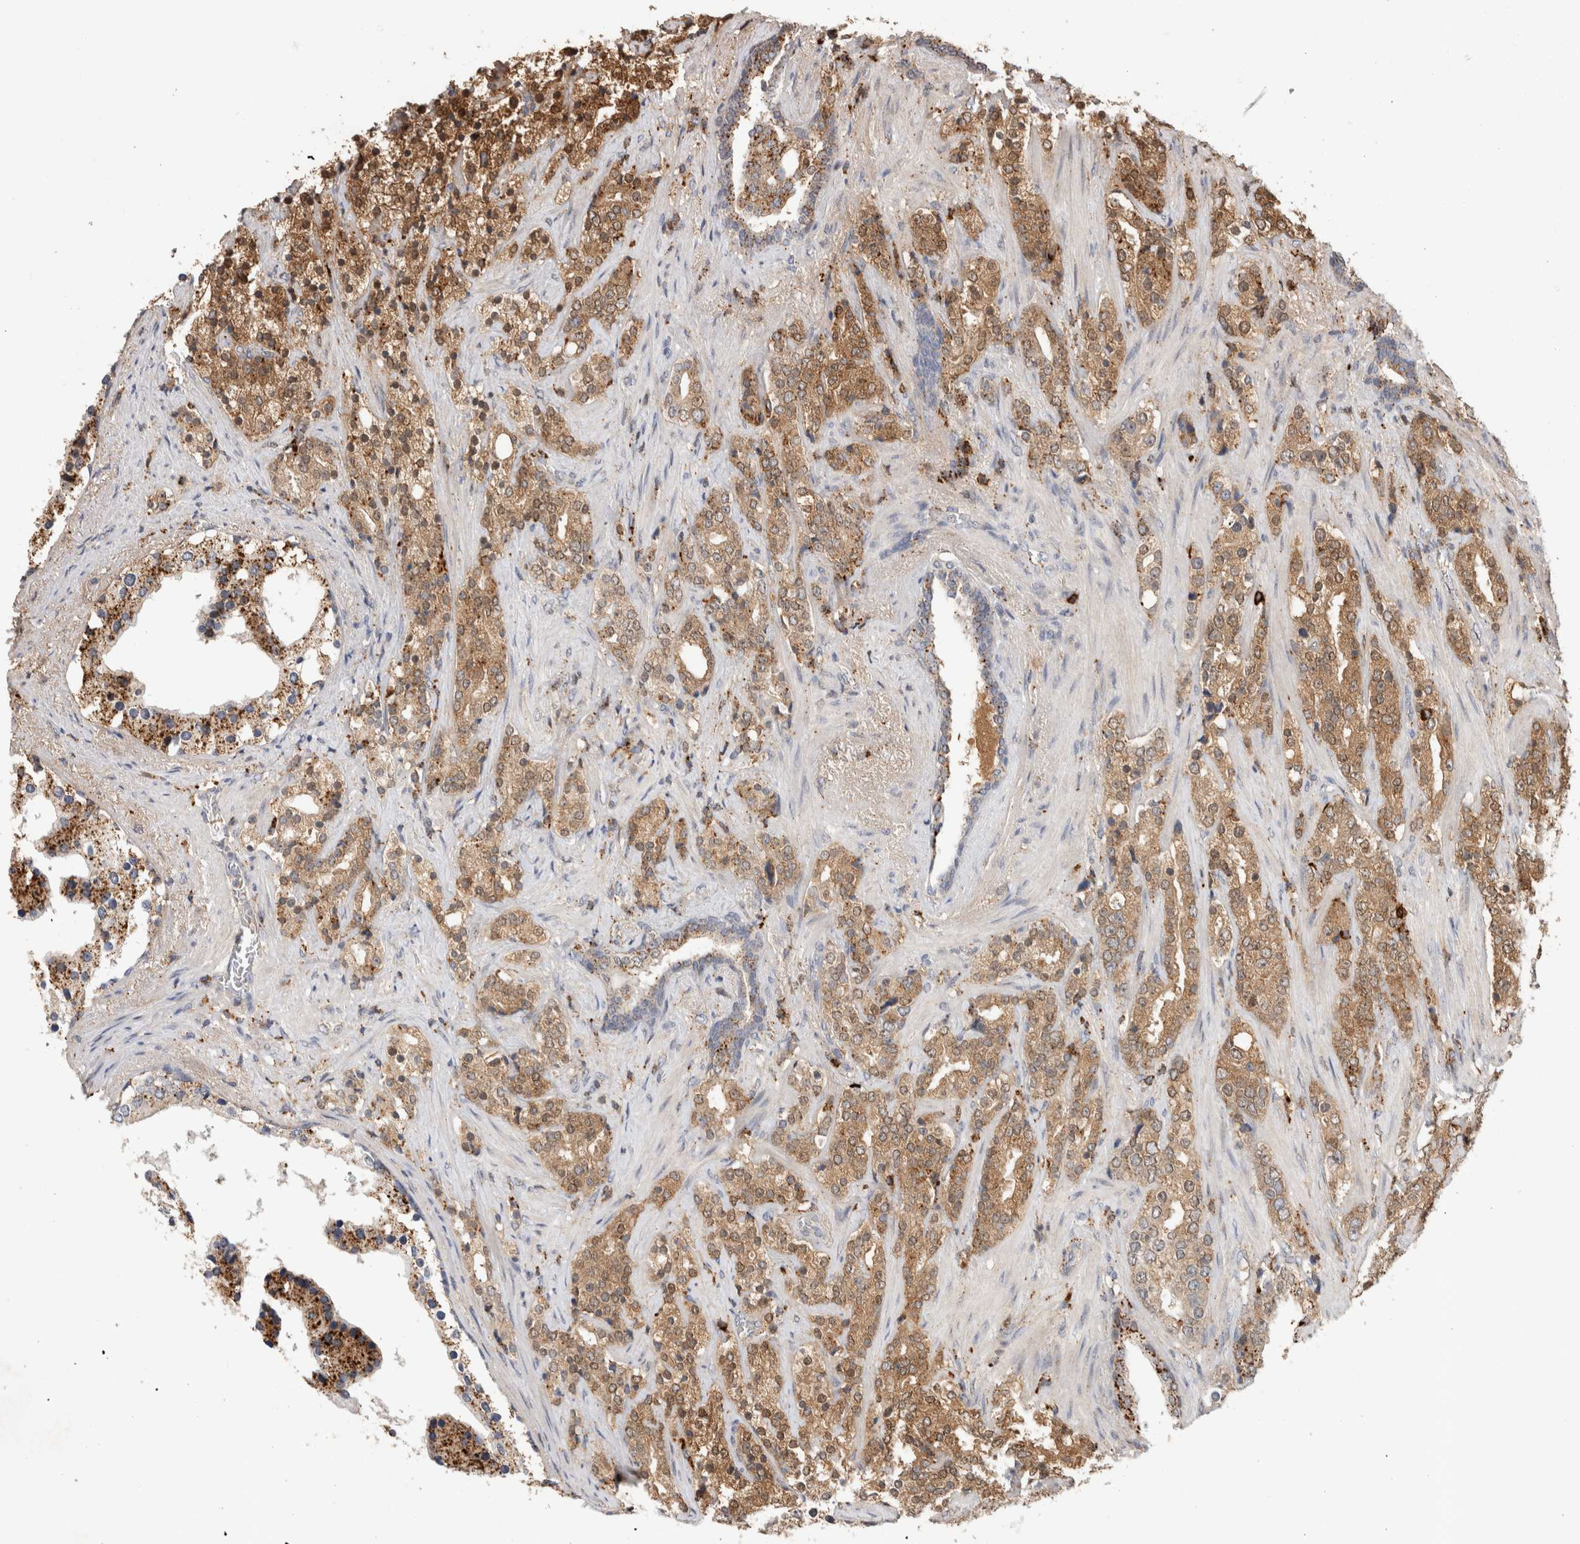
{"staining": {"intensity": "moderate", "quantity": ">75%", "location": "cytoplasmic/membranous,nuclear"}, "tissue": "prostate cancer", "cell_type": "Tumor cells", "image_type": "cancer", "snomed": [{"axis": "morphology", "description": "Adenocarcinoma, High grade"}, {"axis": "topography", "description": "Prostate"}], "caption": "A medium amount of moderate cytoplasmic/membranous and nuclear expression is seen in approximately >75% of tumor cells in high-grade adenocarcinoma (prostate) tissue.", "gene": "ARSA", "patient": {"sex": "male", "age": 71}}